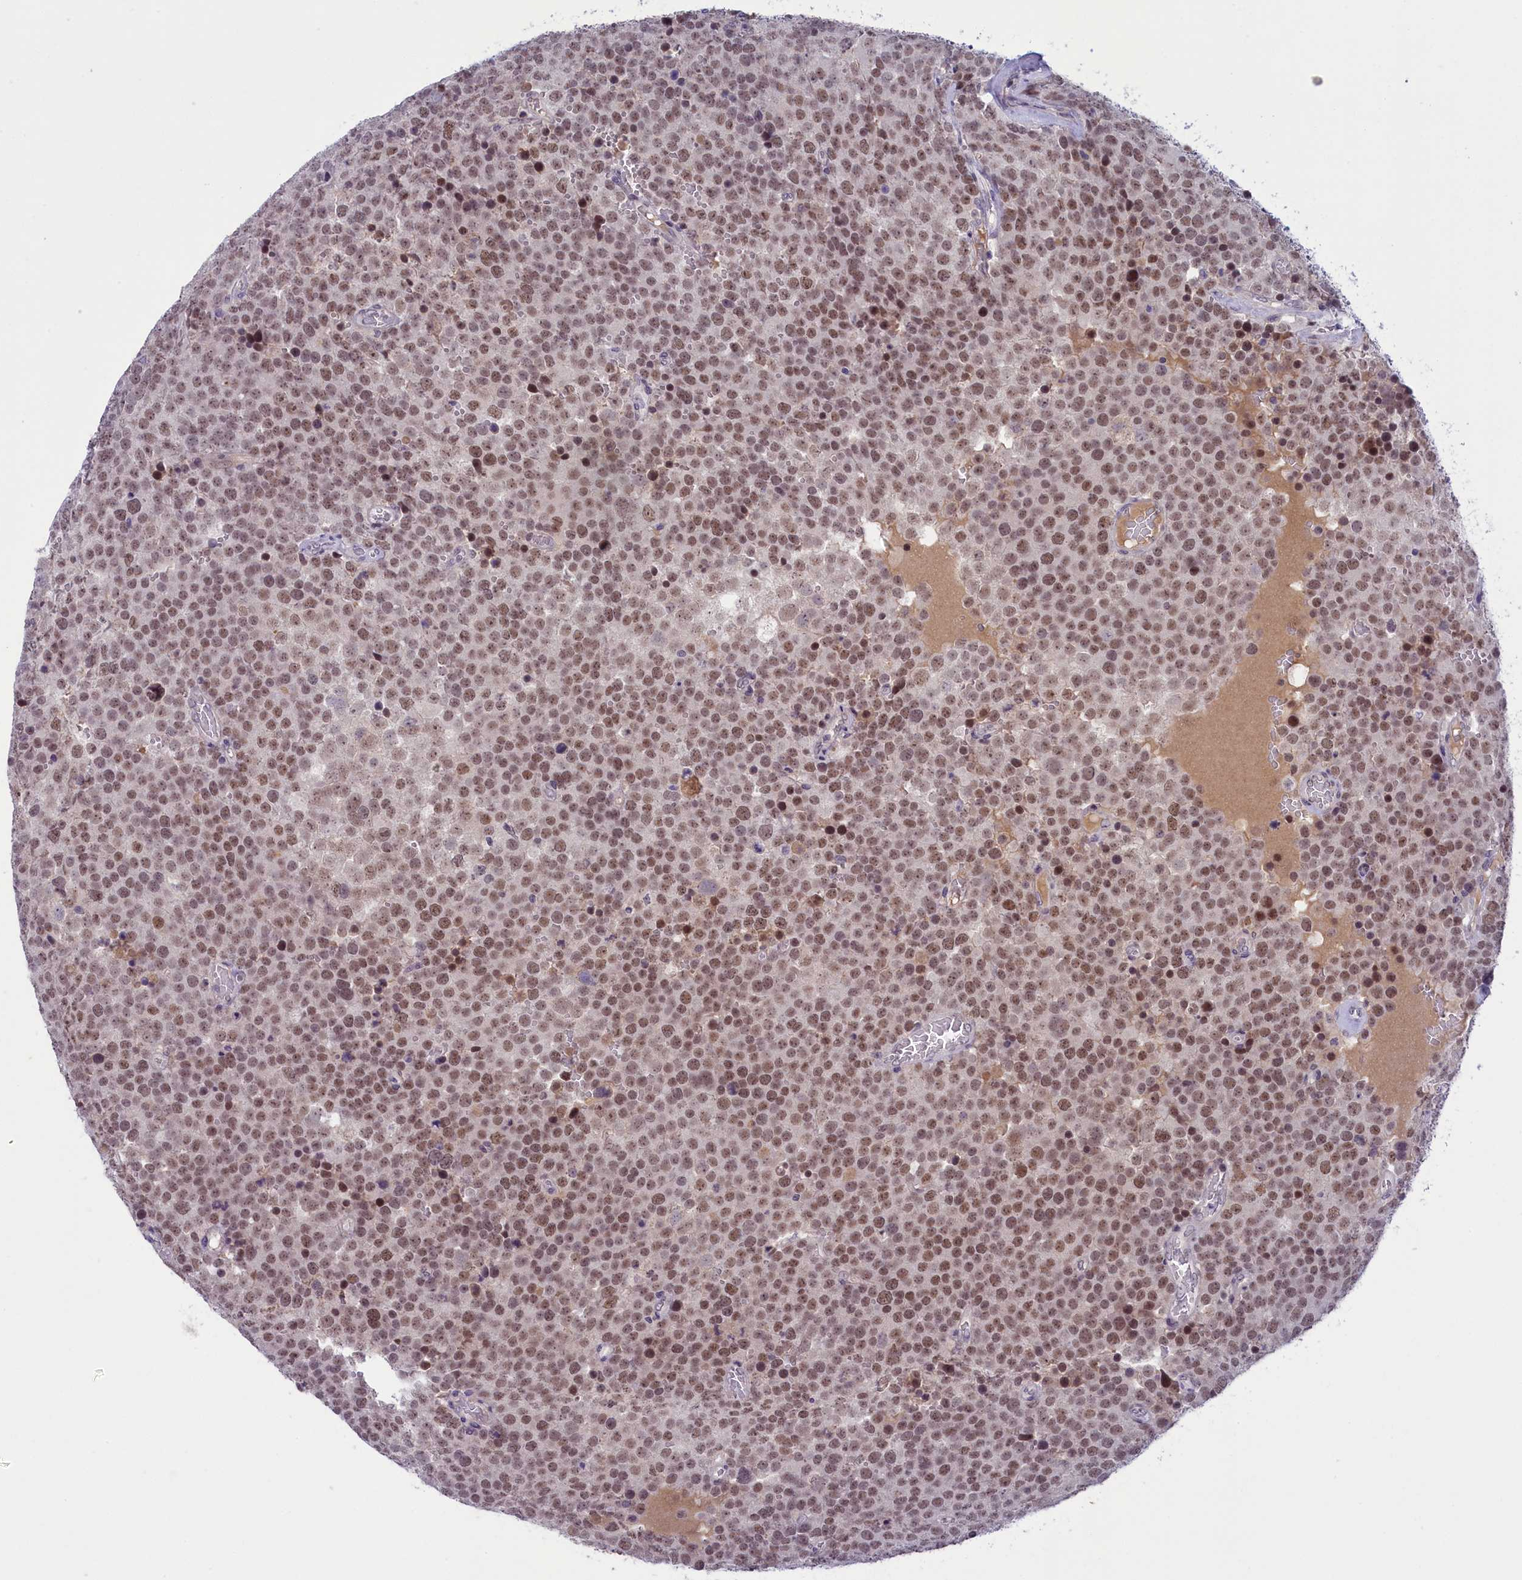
{"staining": {"intensity": "moderate", "quantity": ">75%", "location": "nuclear"}, "tissue": "testis cancer", "cell_type": "Tumor cells", "image_type": "cancer", "snomed": [{"axis": "morphology", "description": "Seminoma, NOS"}, {"axis": "topography", "description": "Testis"}], "caption": "Protein expression by immunohistochemistry exhibits moderate nuclear staining in approximately >75% of tumor cells in seminoma (testis). (brown staining indicates protein expression, while blue staining denotes nuclei).", "gene": "CRAMP1", "patient": {"sex": "male", "age": 71}}